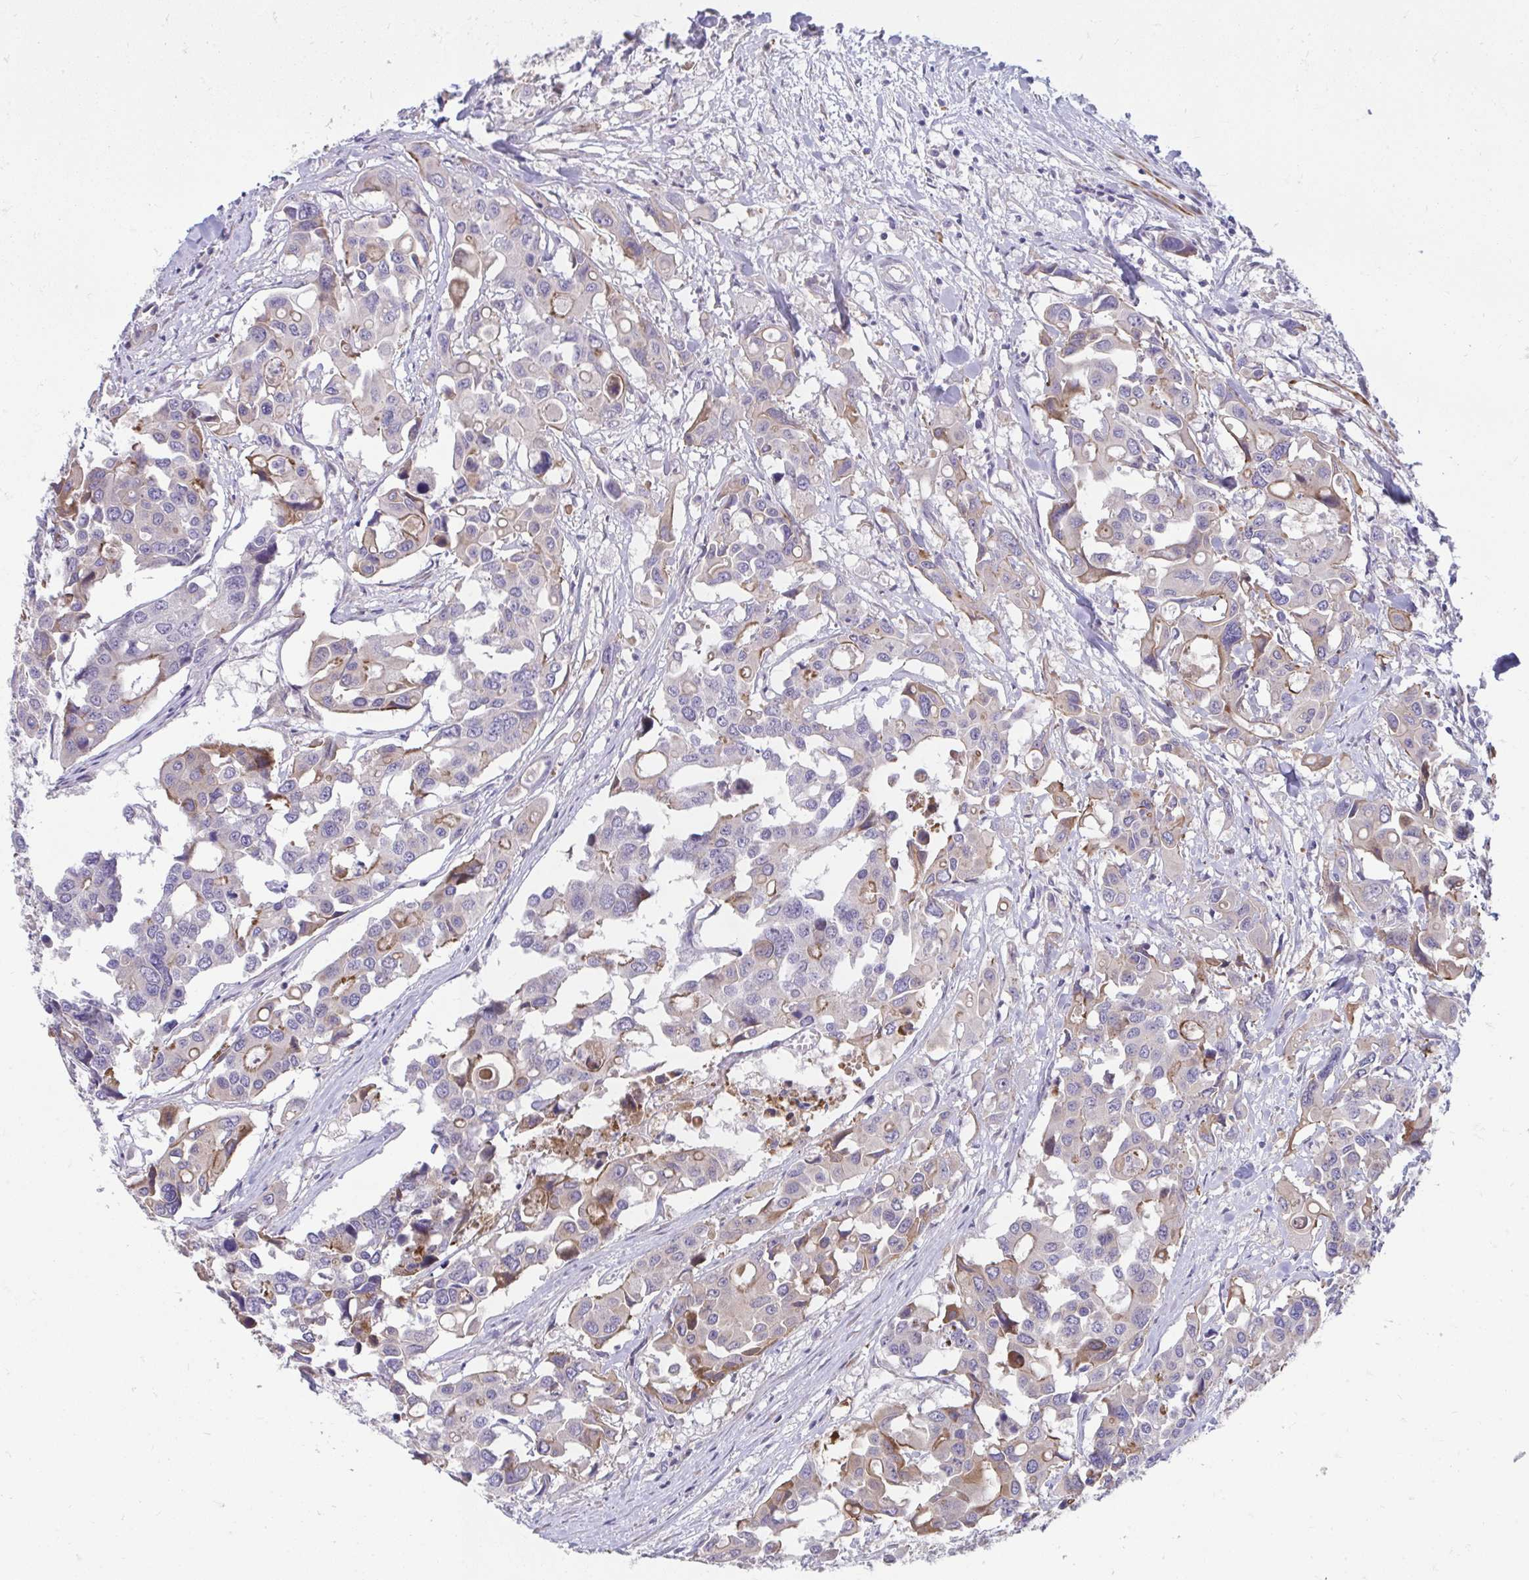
{"staining": {"intensity": "weak", "quantity": "<25%", "location": "cytoplasmic/membranous"}, "tissue": "colorectal cancer", "cell_type": "Tumor cells", "image_type": "cancer", "snomed": [{"axis": "morphology", "description": "Adenocarcinoma, NOS"}, {"axis": "topography", "description": "Colon"}], "caption": "Immunohistochemical staining of human colorectal adenocarcinoma shows no significant expression in tumor cells.", "gene": "PIGZ", "patient": {"sex": "male", "age": 77}}